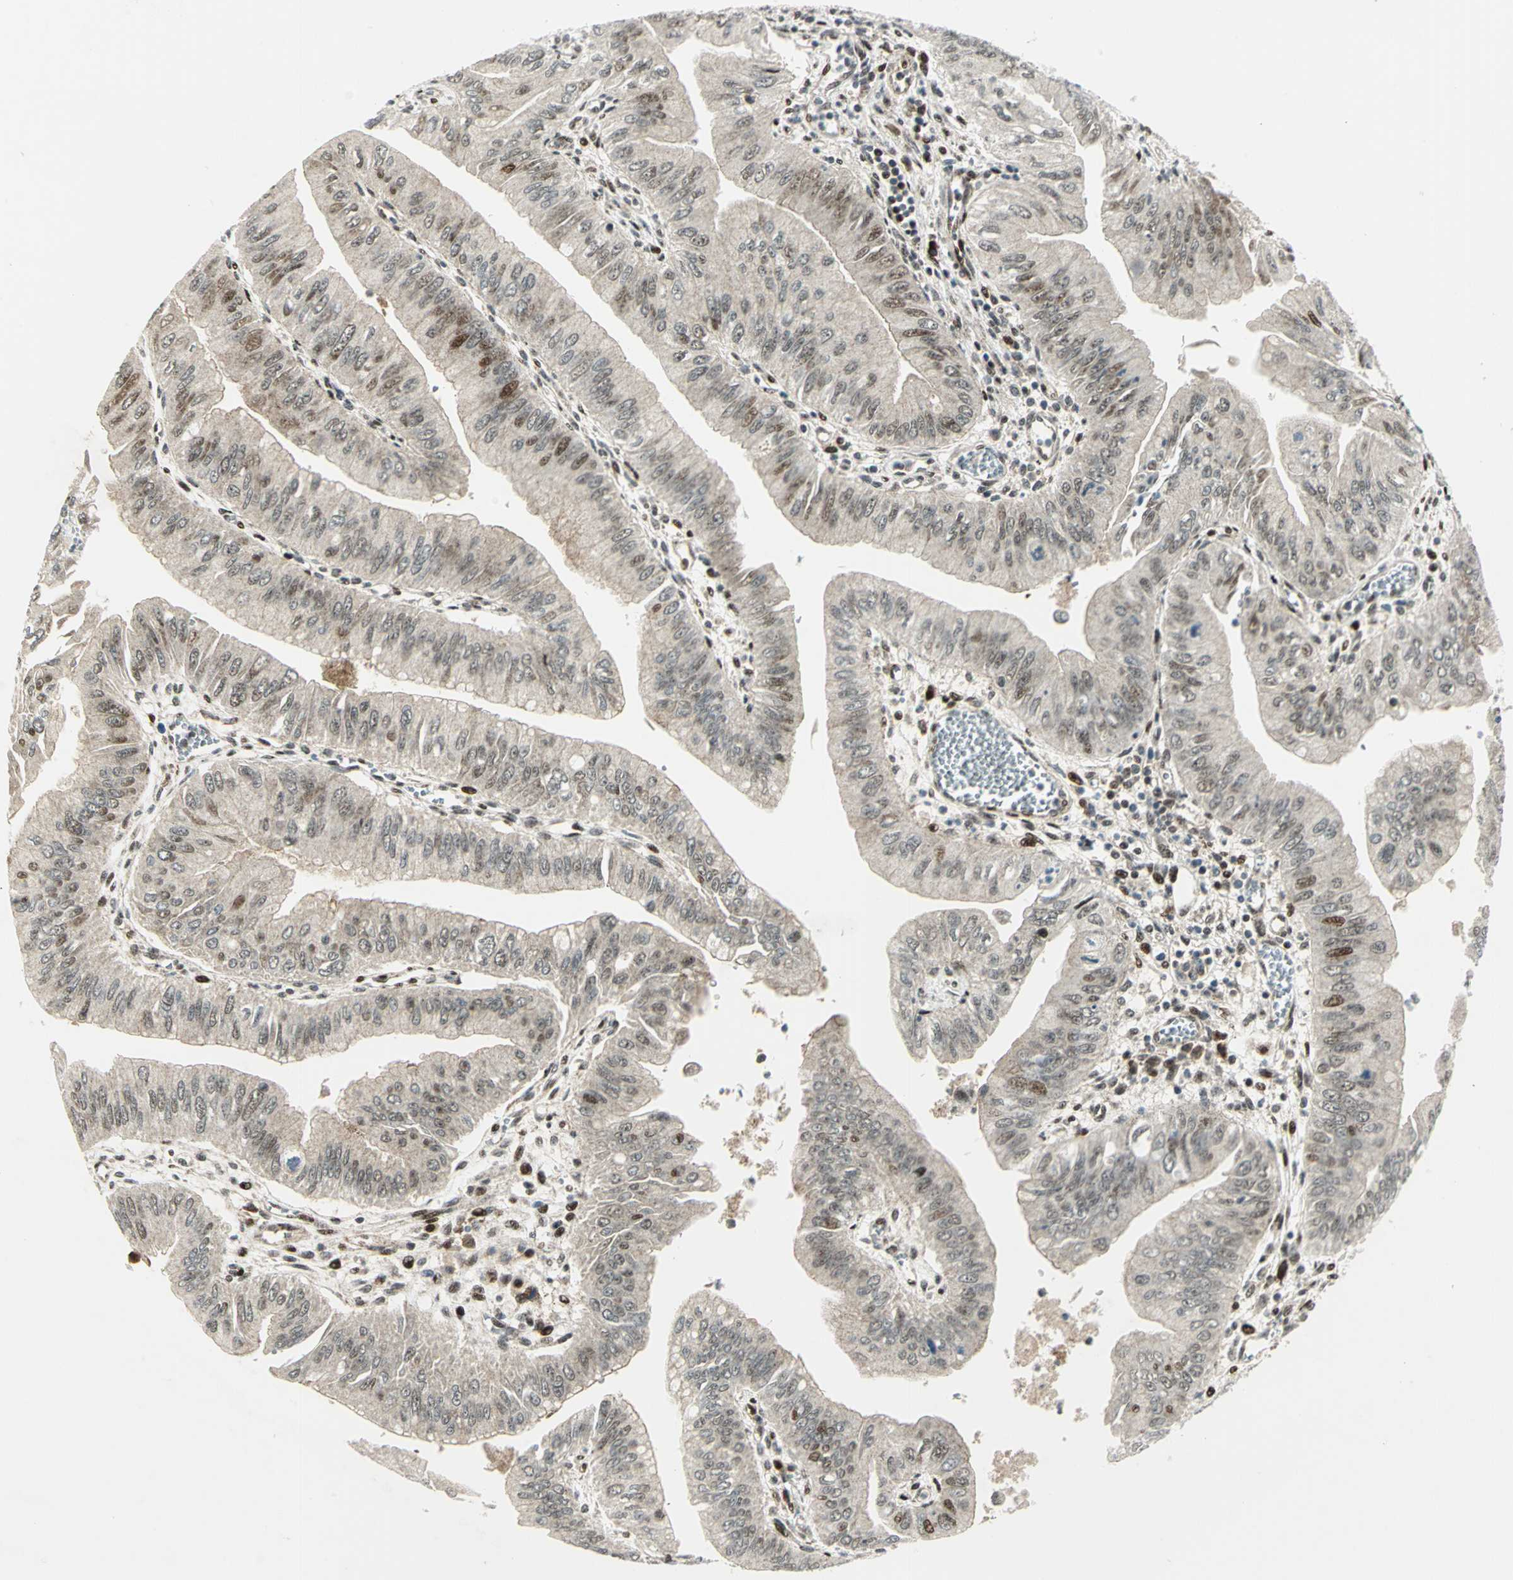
{"staining": {"intensity": "moderate", "quantity": "25%-75%", "location": "cytoplasmic/membranous,nuclear"}, "tissue": "pancreatic cancer", "cell_type": "Tumor cells", "image_type": "cancer", "snomed": [{"axis": "morphology", "description": "Normal tissue, NOS"}, {"axis": "topography", "description": "Lymph node"}], "caption": "An immunohistochemistry image of neoplastic tissue is shown. Protein staining in brown highlights moderate cytoplasmic/membranous and nuclear positivity in pancreatic cancer within tumor cells.", "gene": "COPS5", "patient": {"sex": "male", "age": 50}}